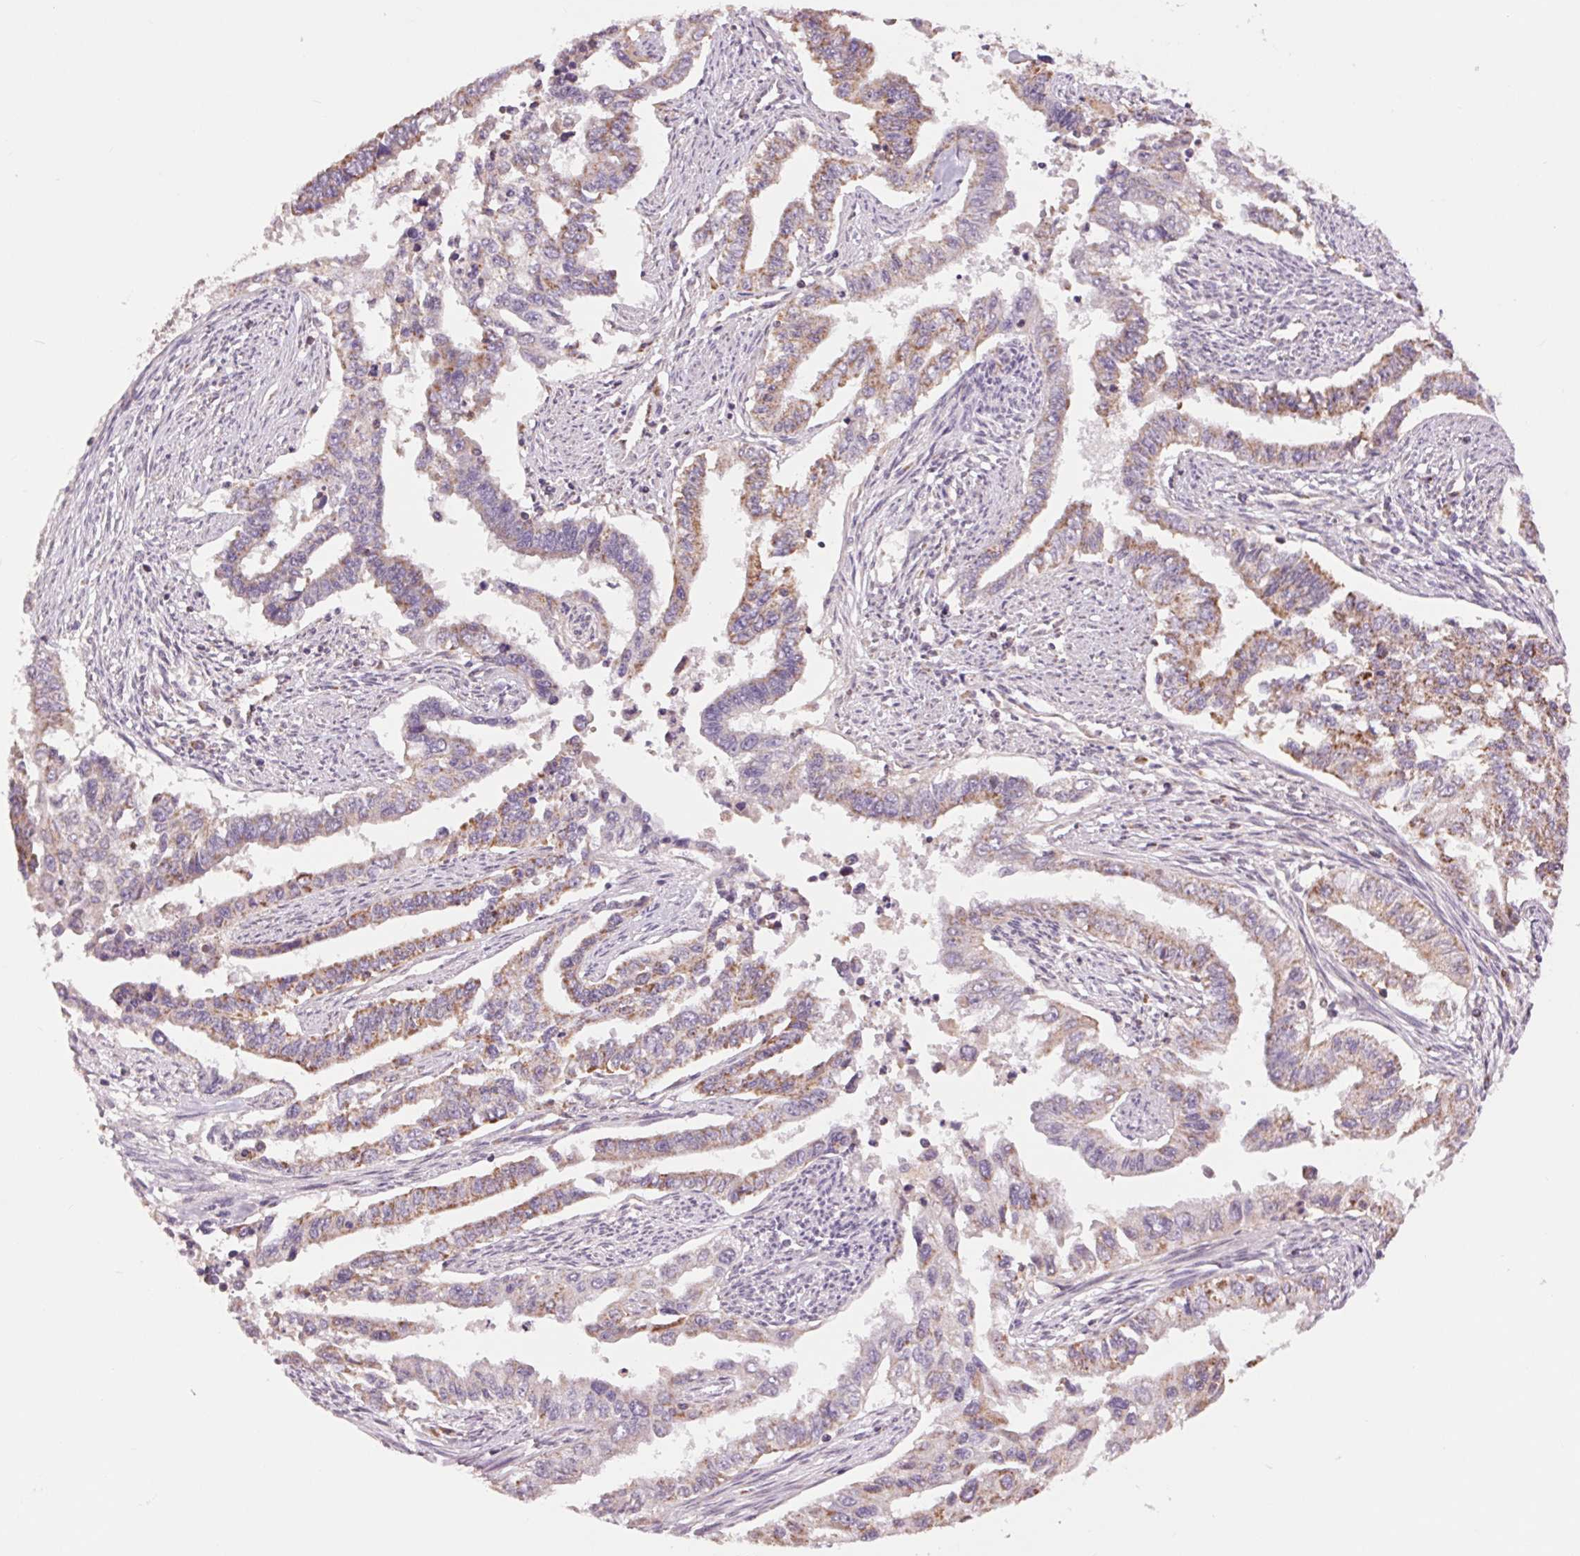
{"staining": {"intensity": "moderate", "quantity": ">75%", "location": "cytoplasmic/membranous"}, "tissue": "endometrial cancer", "cell_type": "Tumor cells", "image_type": "cancer", "snomed": [{"axis": "morphology", "description": "Adenocarcinoma, NOS"}, {"axis": "topography", "description": "Uterus"}], "caption": "Human adenocarcinoma (endometrial) stained with a brown dye demonstrates moderate cytoplasmic/membranous positive positivity in approximately >75% of tumor cells.", "gene": "COX6A1", "patient": {"sex": "female", "age": 59}}